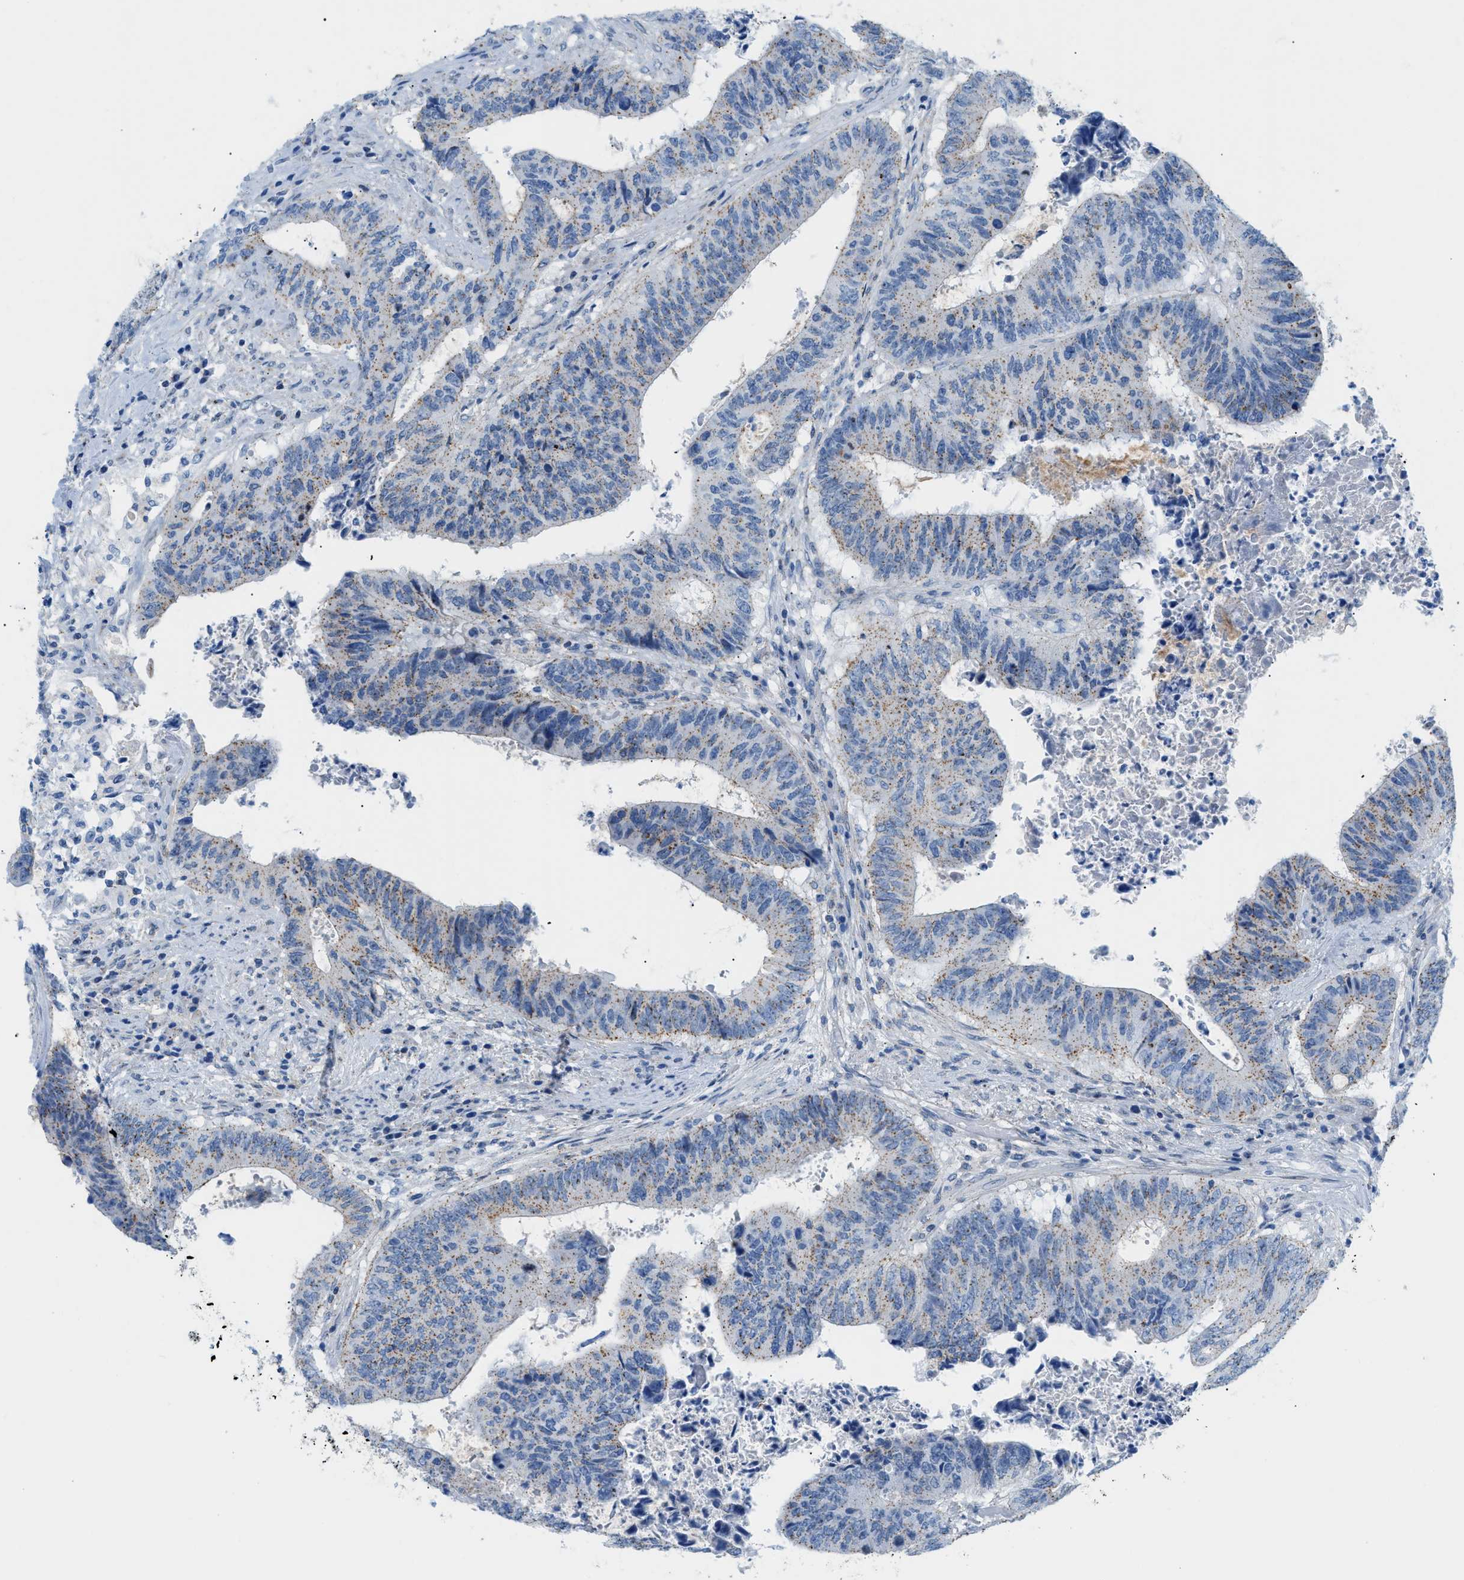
{"staining": {"intensity": "weak", "quantity": "25%-75%", "location": "cytoplasmic/membranous"}, "tissue": "colorectal cancer", "cell_type": "Tumor cells", "image_type": "cancer", "snomed": [{"axis": "morphology", "description": "Adenocarcinoma, NOS"}, {"axis": "topography", "description": "Rectum"}], "caption": "This histopathology image shows IHC staining of colorectal cancer, with low weak cytoplasmic/membranous staining in approximately 25%-75% of tumor cells.", "gene": "FDCSP", "patient": {"sex": "male", "age": 72}}